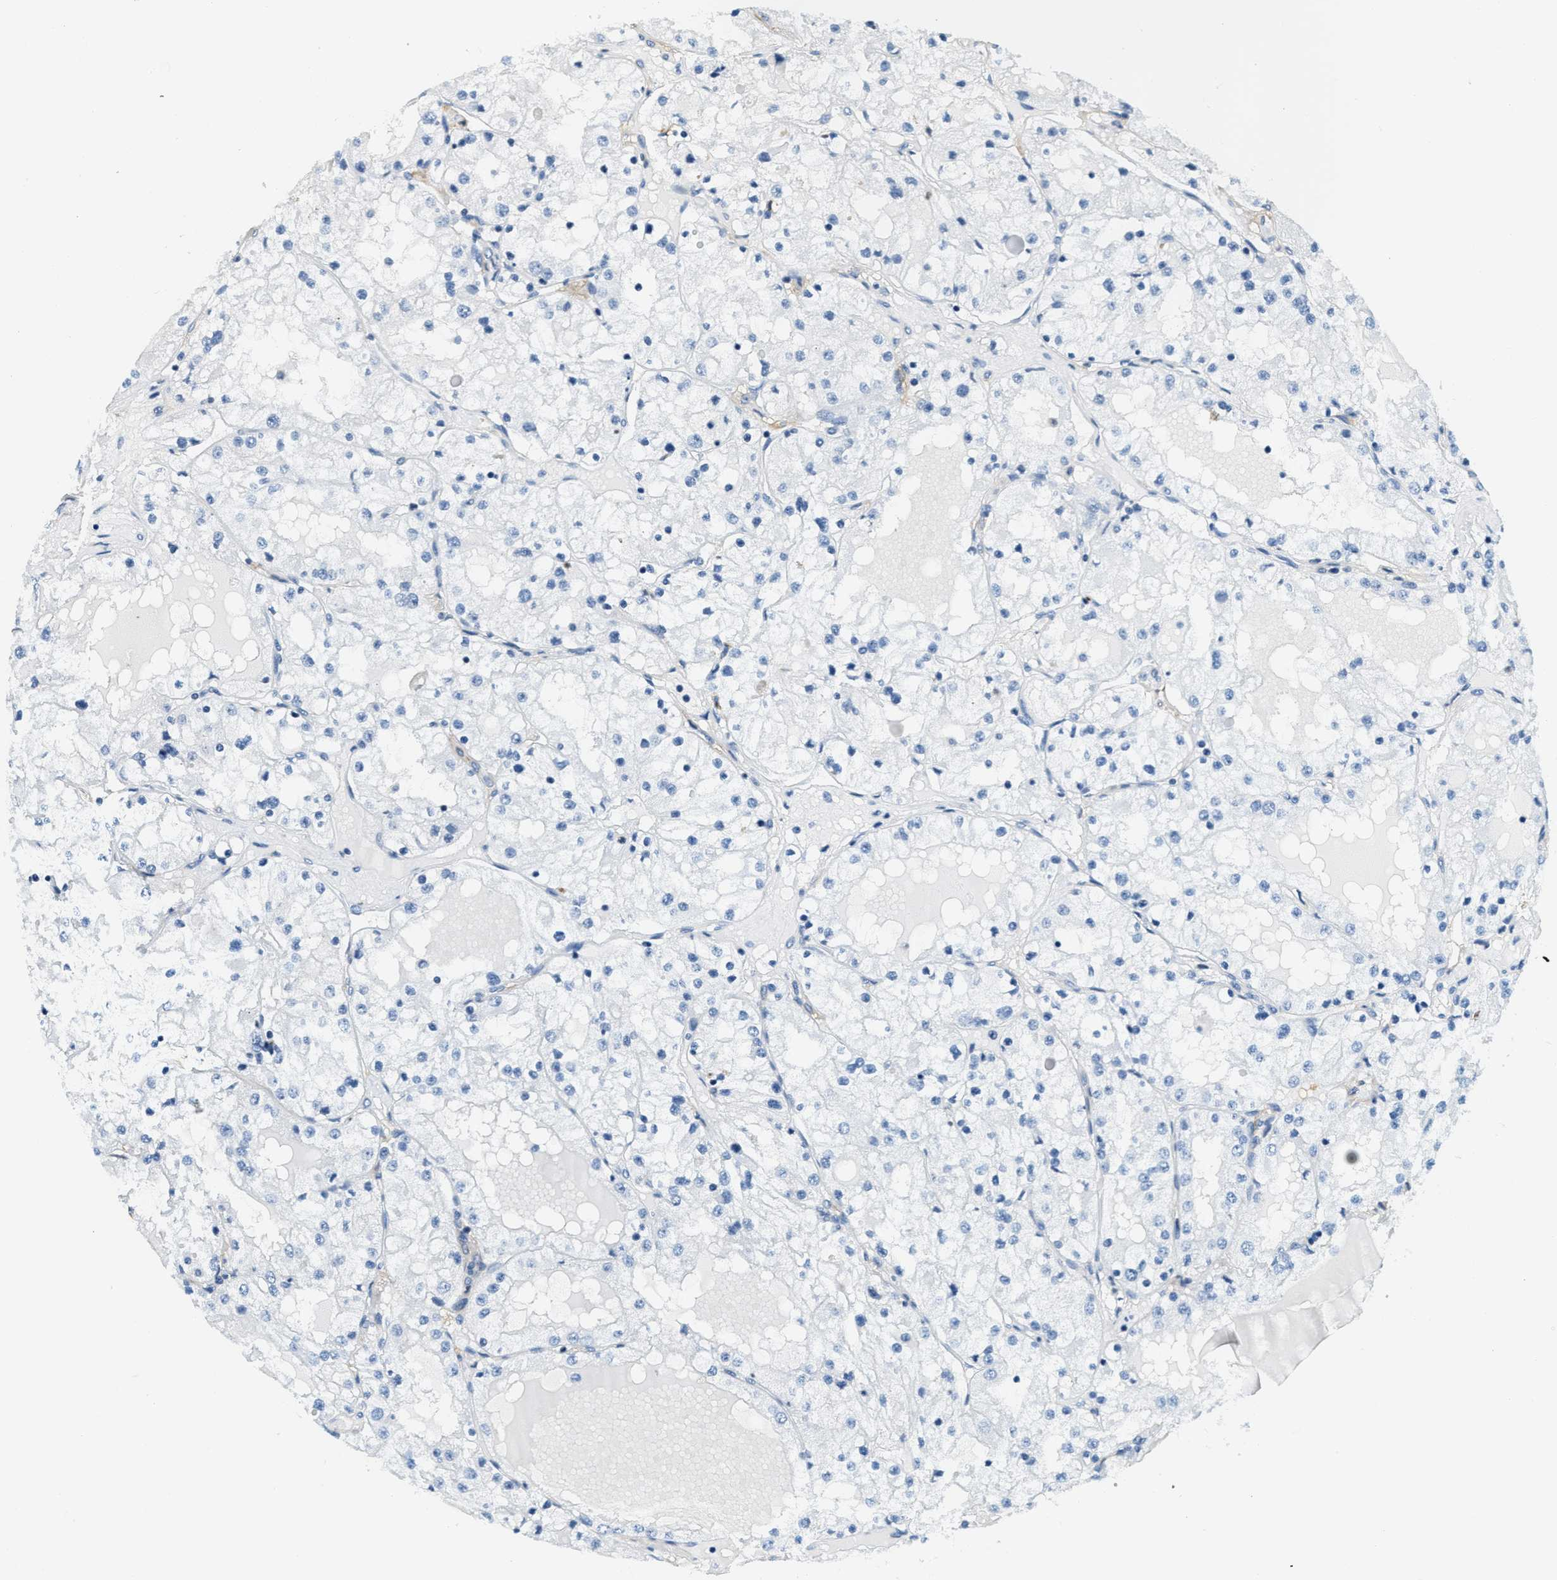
{"staining": {"intensity": "negative", "quantity": "none", "location": "none"}, "tissue": "renal cancer", "cell_type": "Tumor cells", "image_type": "cancer", "snomed": [{"axis": "morphology", "description": "Adenocarcinoma, NOS"}, {"axis": "topography", "description": "Kidney"}], "caption": "Histopathology image shows no significant protein staining in tumor cells of renal adenocarcinoma.", "gene": "CA4", "patient": {"sex": "male", "age": 68}}